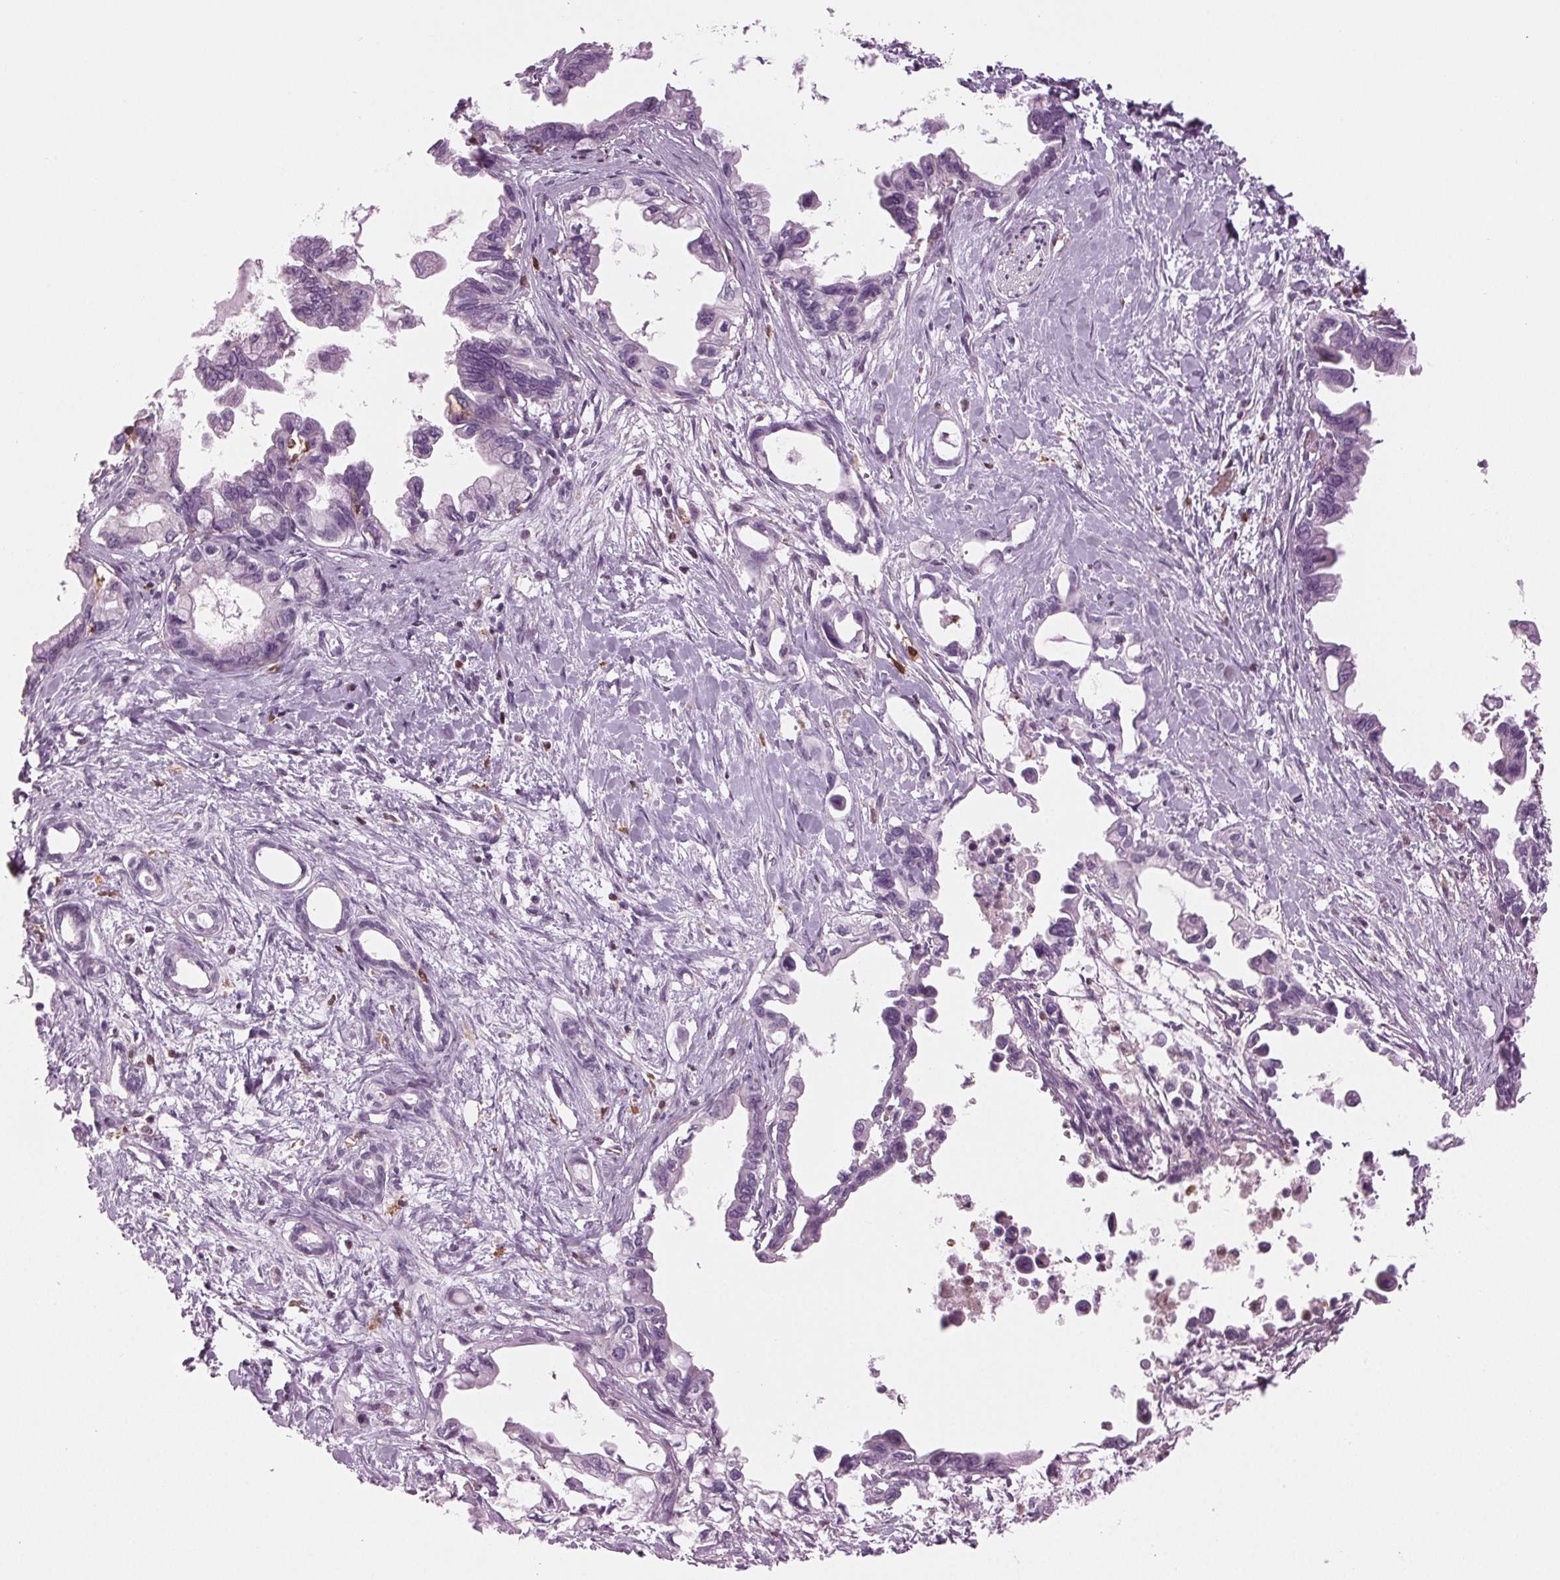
{"staining": {"intensity": "negative", "quantity": "none", "location": "none"}, "tissue": "pancreatic cancer", "cell_type": "Tumor cells", "image_type": "cancer", "snomed": [{"axis": "morphology", "description": "Adenocarcinoma, NOS"}, {"axis": "topography", "description": "Pancreas"}], "caption": "This is an immunohistochemistry photomicrograph of adenocarcinoma (pancreatic). There is no staining in tumor cells.", "gene": "BTLA", "patient": {"sex": "male", "age": 61}}